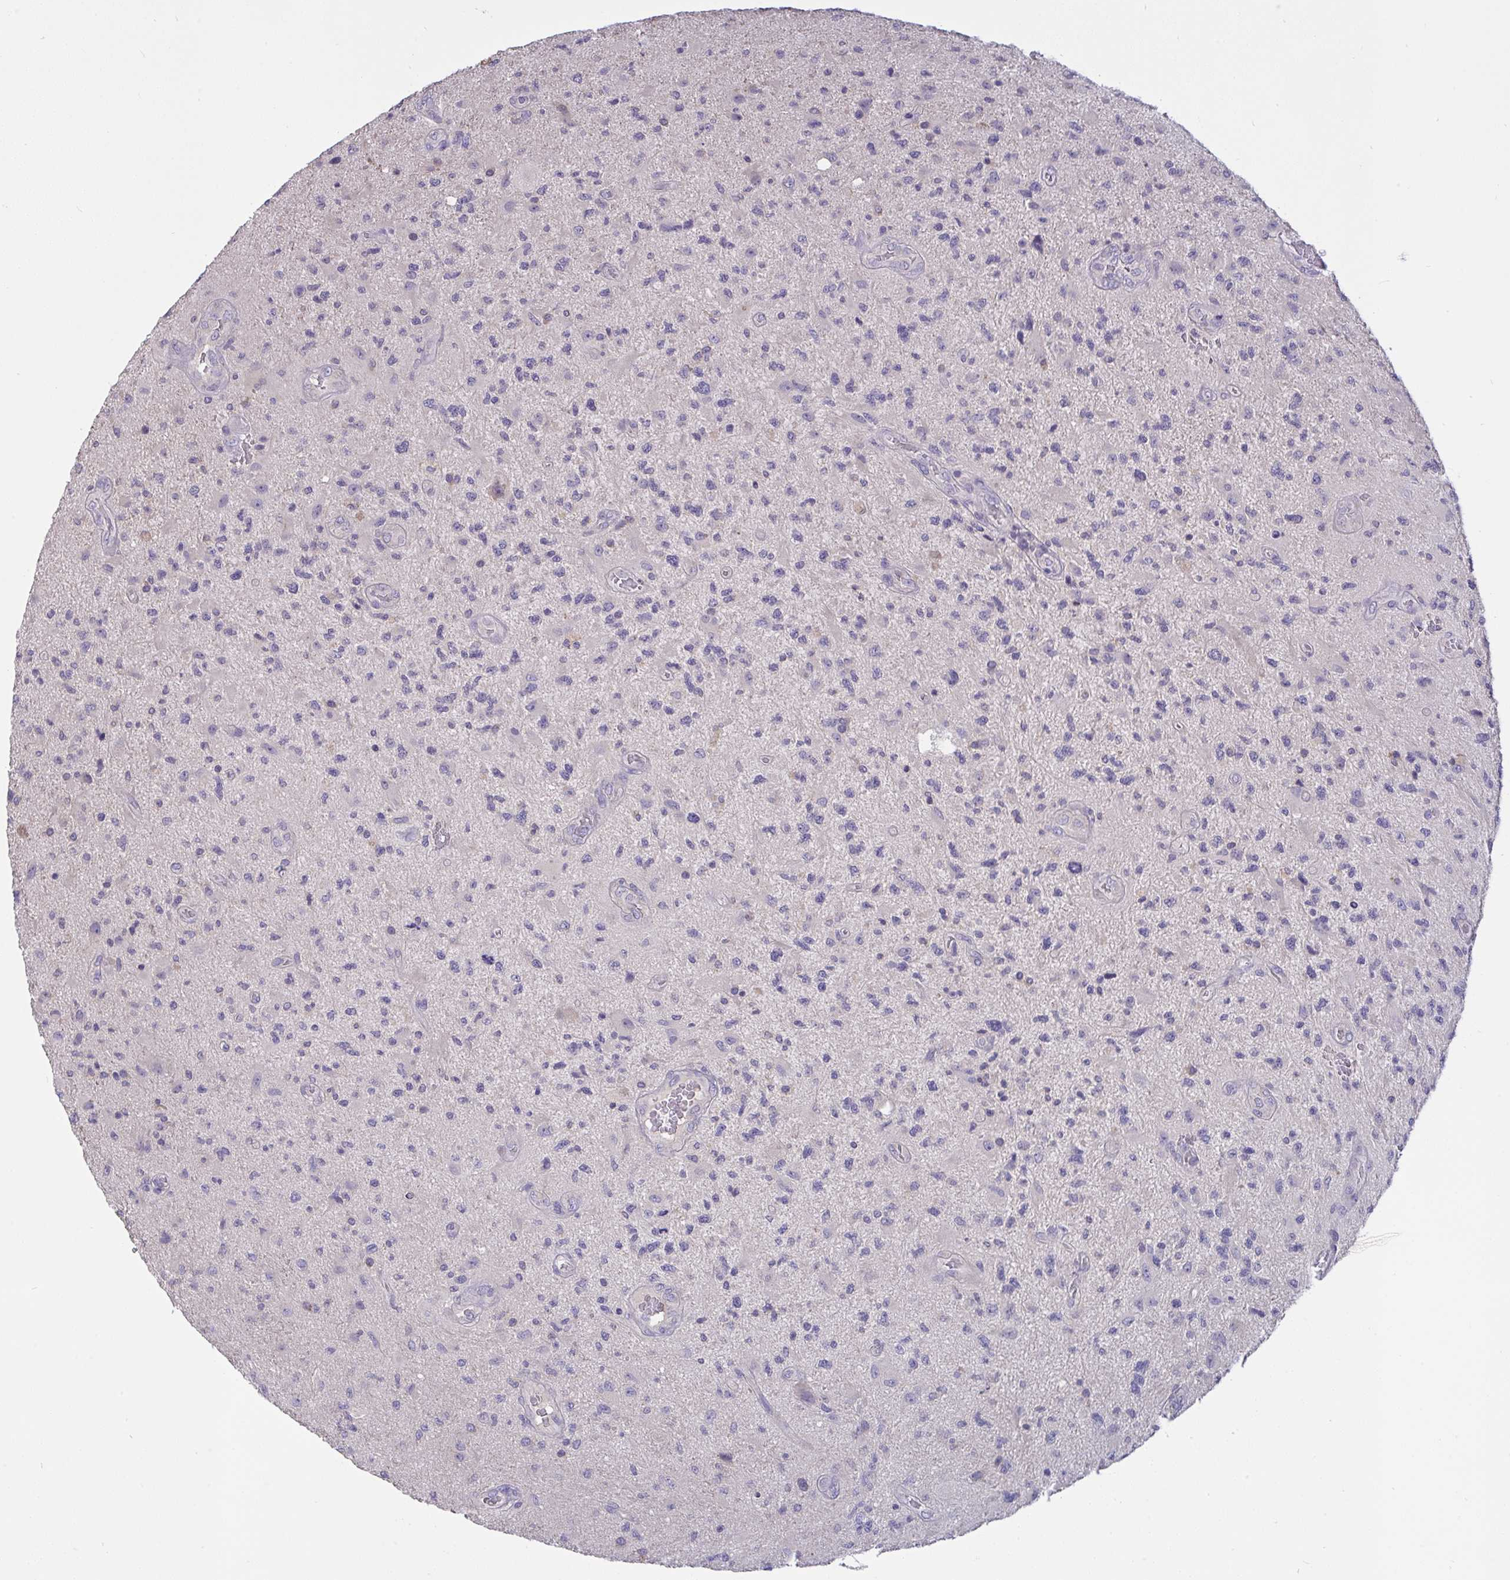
{"staining": {"intensity": "negative", "quantity": "none", "location": "none"}, "tissue": "glioma", "cell_type": "Tumor cells", "image_type": "cancer", "snomed": [{"axis": "morphology", "description": "Glioma, malignant, High grade"}, {"axis": "topography", "description": "Brain"}], "caption": "Tumor cells are negative for protein expression in human glioma.", "gene": "TMEM41A", "patient": {"sex": "male", "age": 67}}